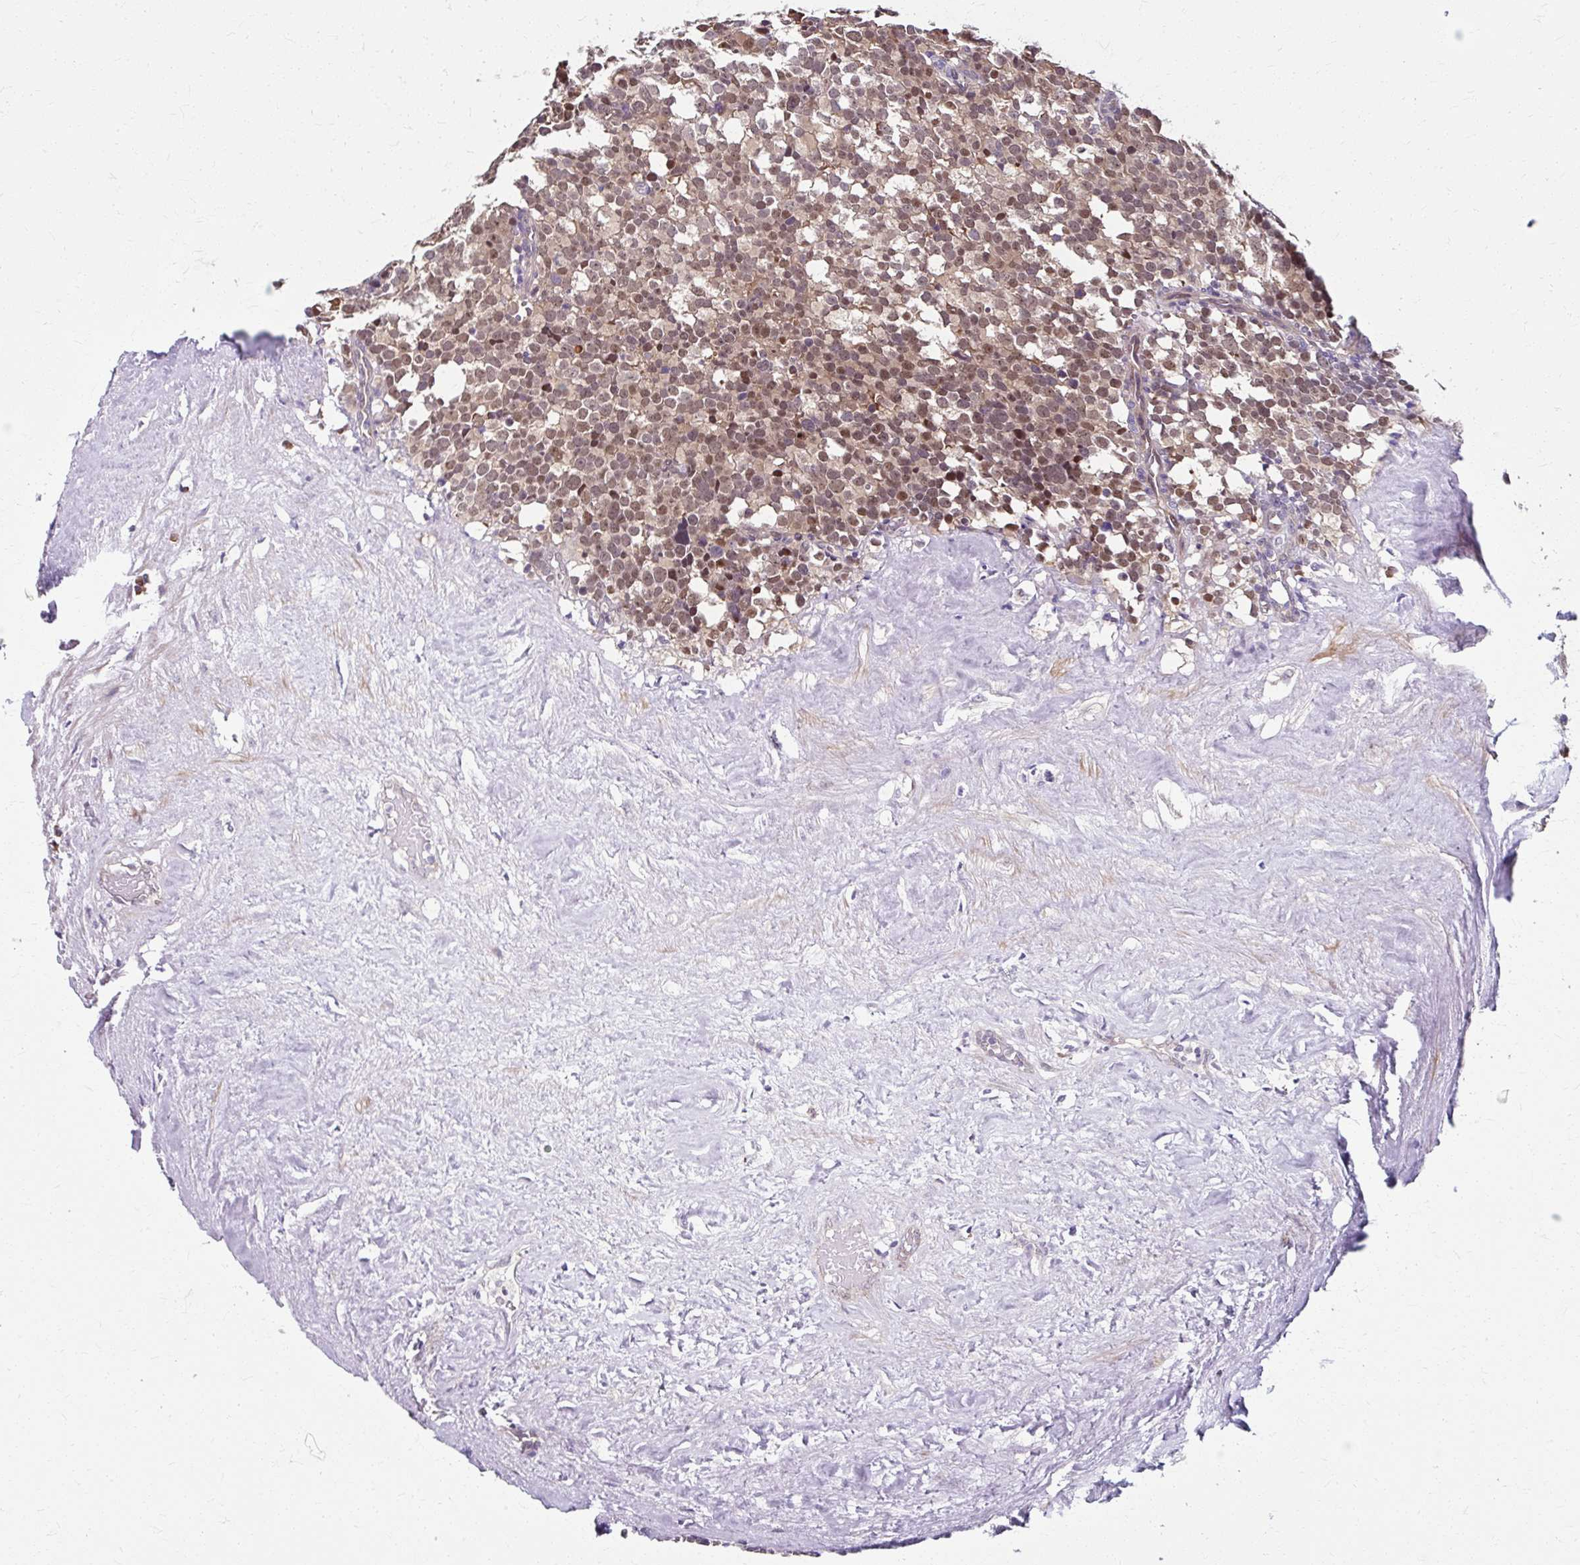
{"staining": {"intensity": "weak", "quantity": ">75%", "location": "cytoplasmic/membranous,nuclear"}, "tissue": "testis cancer", "cell_type": "Tumor cells", "image_type": "cancer", "snomed": [{"axis": "morphology", "description": "Seminoma, NOS"}, {"axis": "topography", "description": "Testis"}], "caption": "Human testis cancer (seminoma) stained for a protein (brown) reveals weak cytoplasmic/membranous and nuclear positive expression in approximately >75% of tumor cells.", "gene": "ZNF555", "patient": {"sex": "male", "age": 71}}